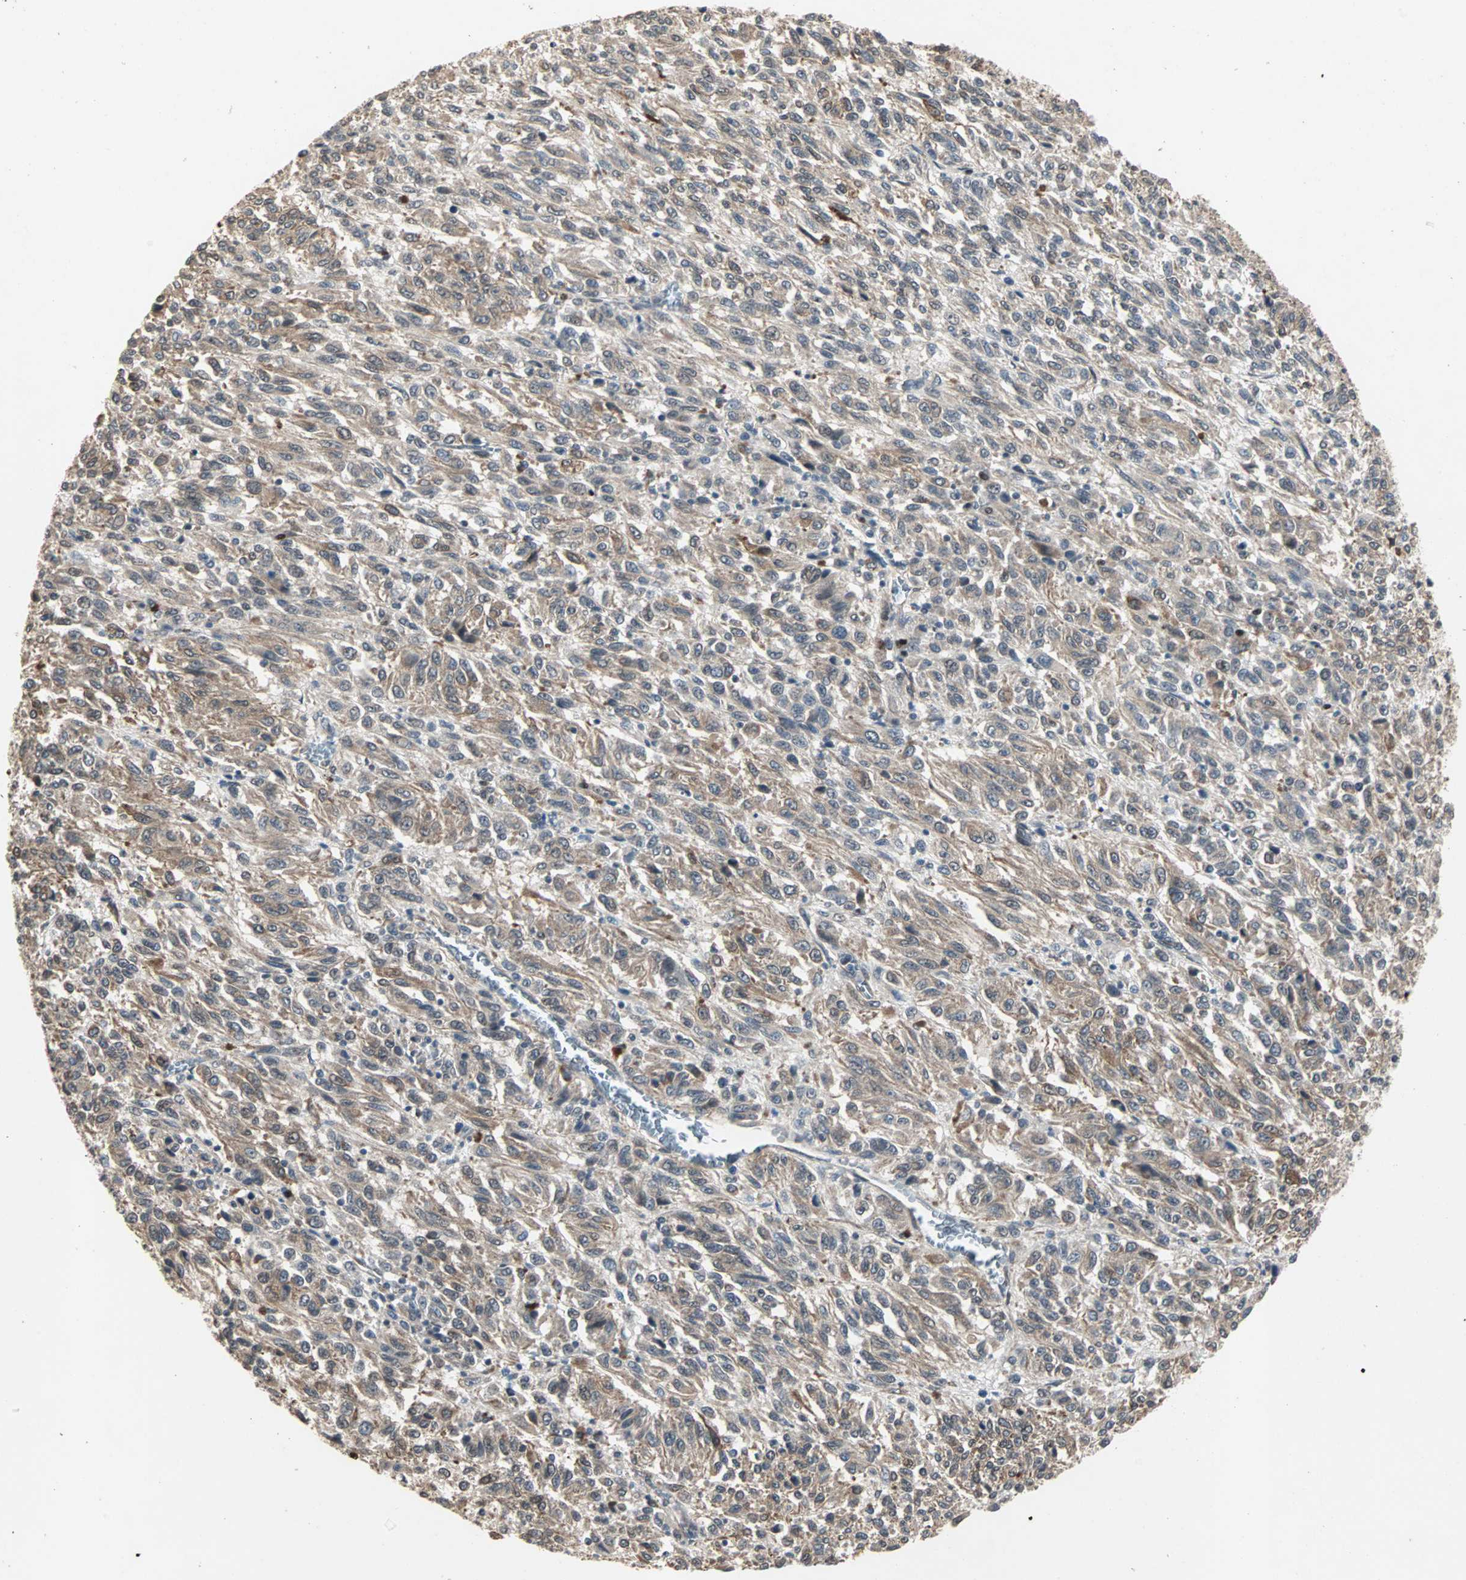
{"staining": {"intensity": "moderate", "quantity": "25%-75%", "location": "cytoplasmic/membranous"}, "tissue": "melanoma", "cell_type": "Tumor cells", "image_type": "cancer", "snomed": [{"axis": "morphology", "description": "Malignant melanoma, Metastatic site"}, {"axis": "topography", "description": "Lung"}], "caption": "Tumor cells reveal moderate cytoplasmic/membranous positivity in about 25%-75% of cells in melanoma.", "gene": "TRPV4", "patient": {"sex": "male", "age": 64}}